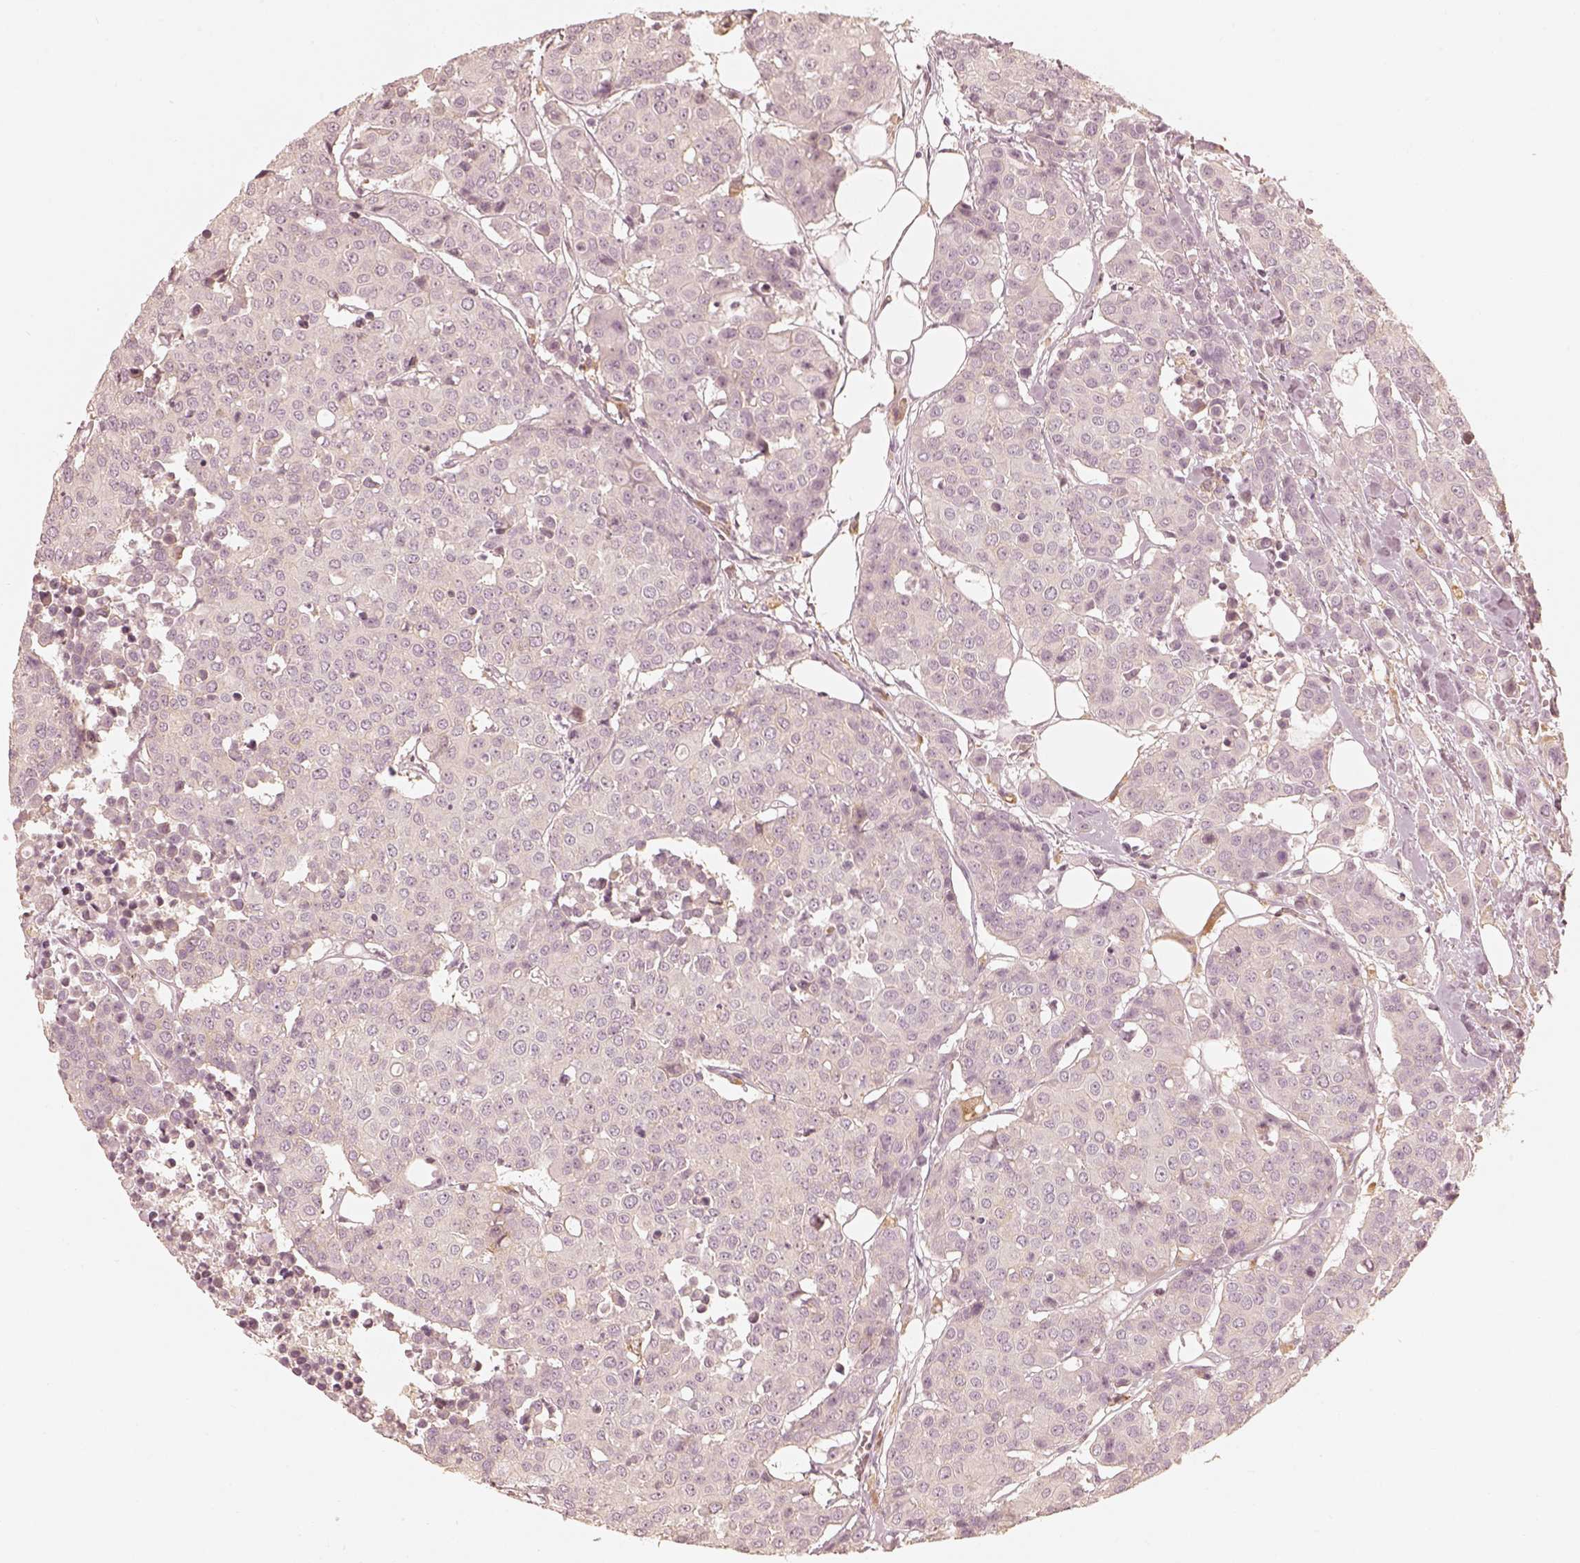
{"staining": {"intensity": "negative", "quantity": "none", "location": "none"}, "tissue": "carcinoid", "cell_type": "Tumor cells", "image_type": "cancer", "snomed": [{"axis": "morphology", "description": "Carcinoid, malignant, NOS"}, {"axis": "topography", "description": "Colon"}], "caption": "DAB immunohistochemical staining of carcinoid exhibits no significant positivity in tumor cells.", "gene": "FMNL2", "patient": {"sex": "male", "age": 81}}